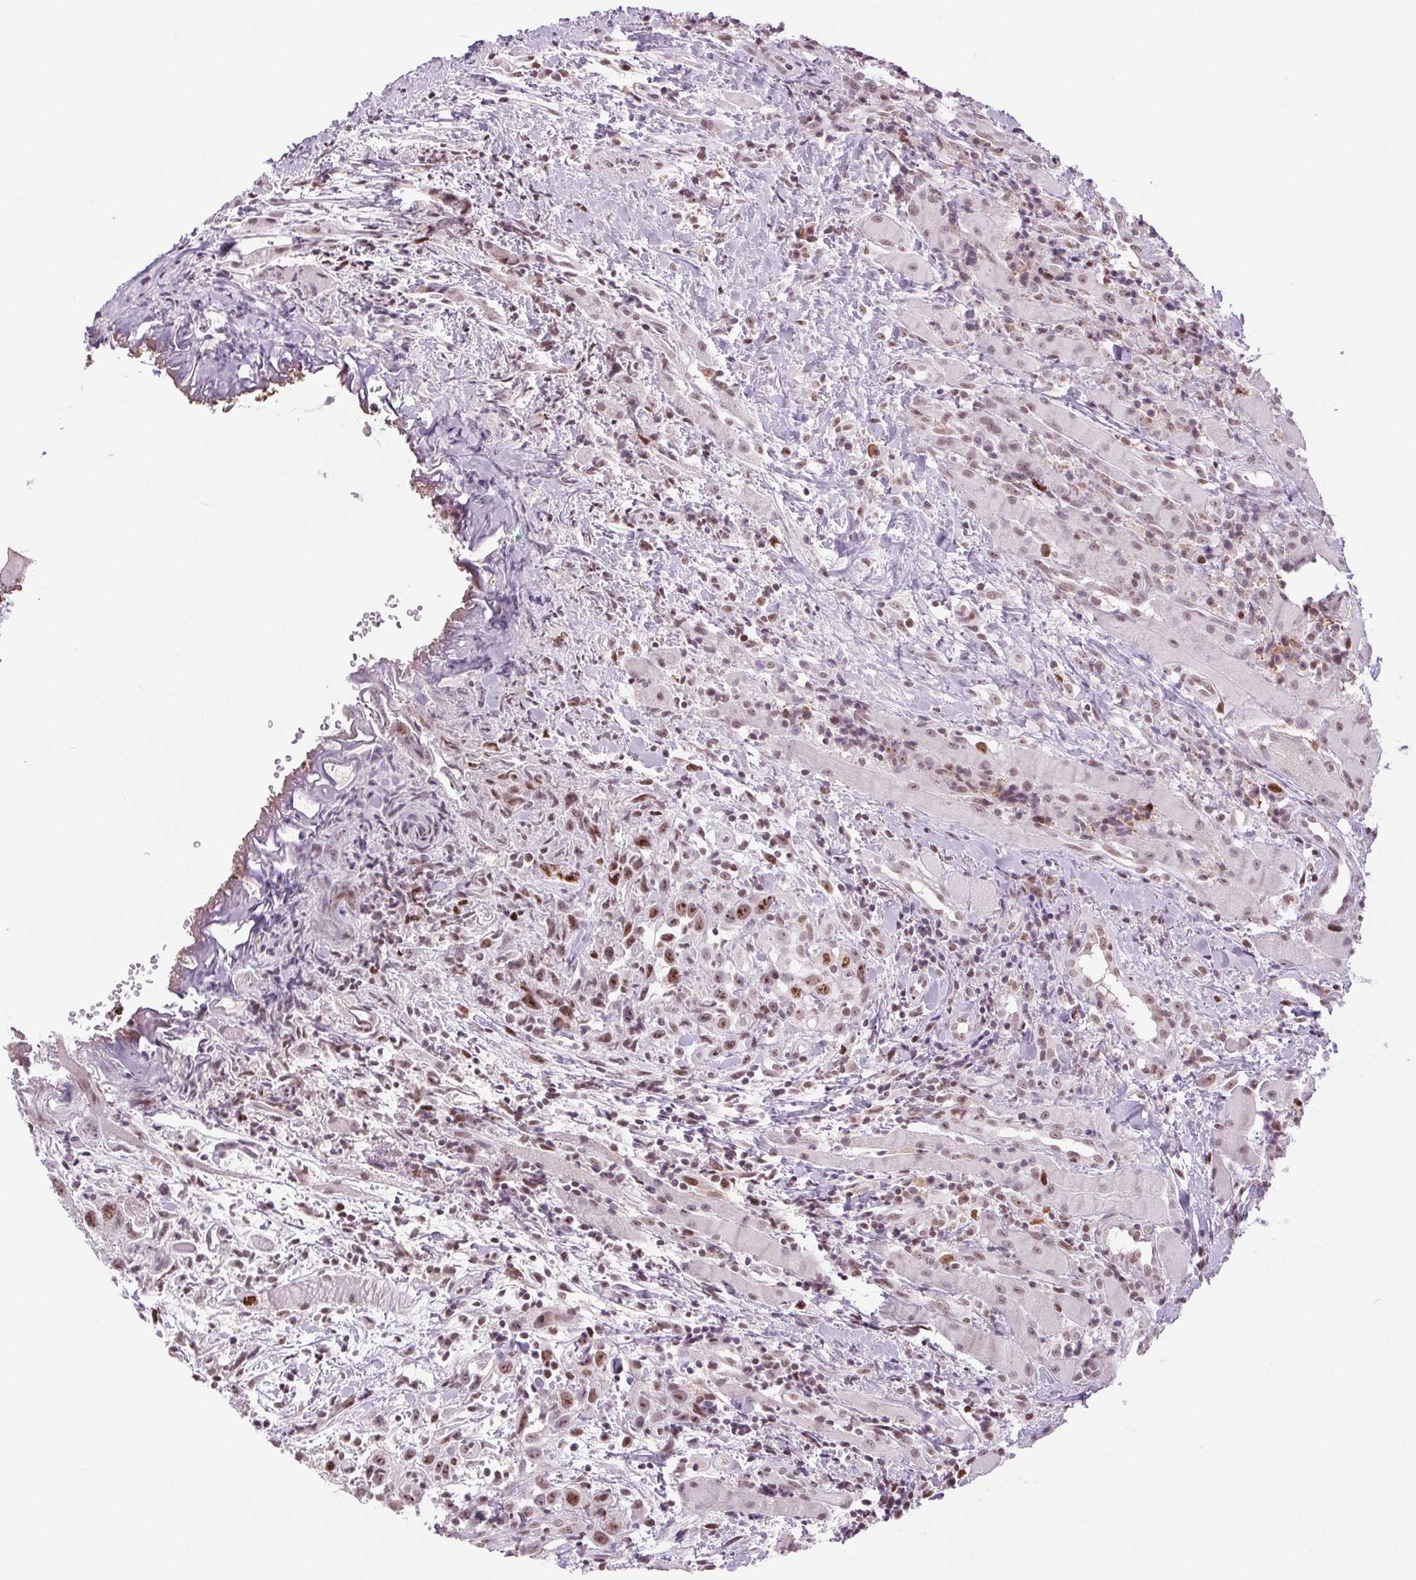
{"staining": {"intensity": "moderate", "quantity": "25%-75%", "location": "nuclear"}, "tissue": "head and neck cancer", "cell_type": "Tumor cells", "image_type": "cancer", "snomed": [{"axis": "morphology", "description": "Squamous cell carcinoma, NOS"}, {"axis": "topography", "description": "Head-Neck"}], "caption": "Approximately 25%-75% of tumor cells in head and neck cancer (squamous cell carcinoma) show moderate nuclear protein staining as visualized by brown immunohistochemical staining.", "gene": "SMIM6", "patient": {"sex": "female", "age": 95}}